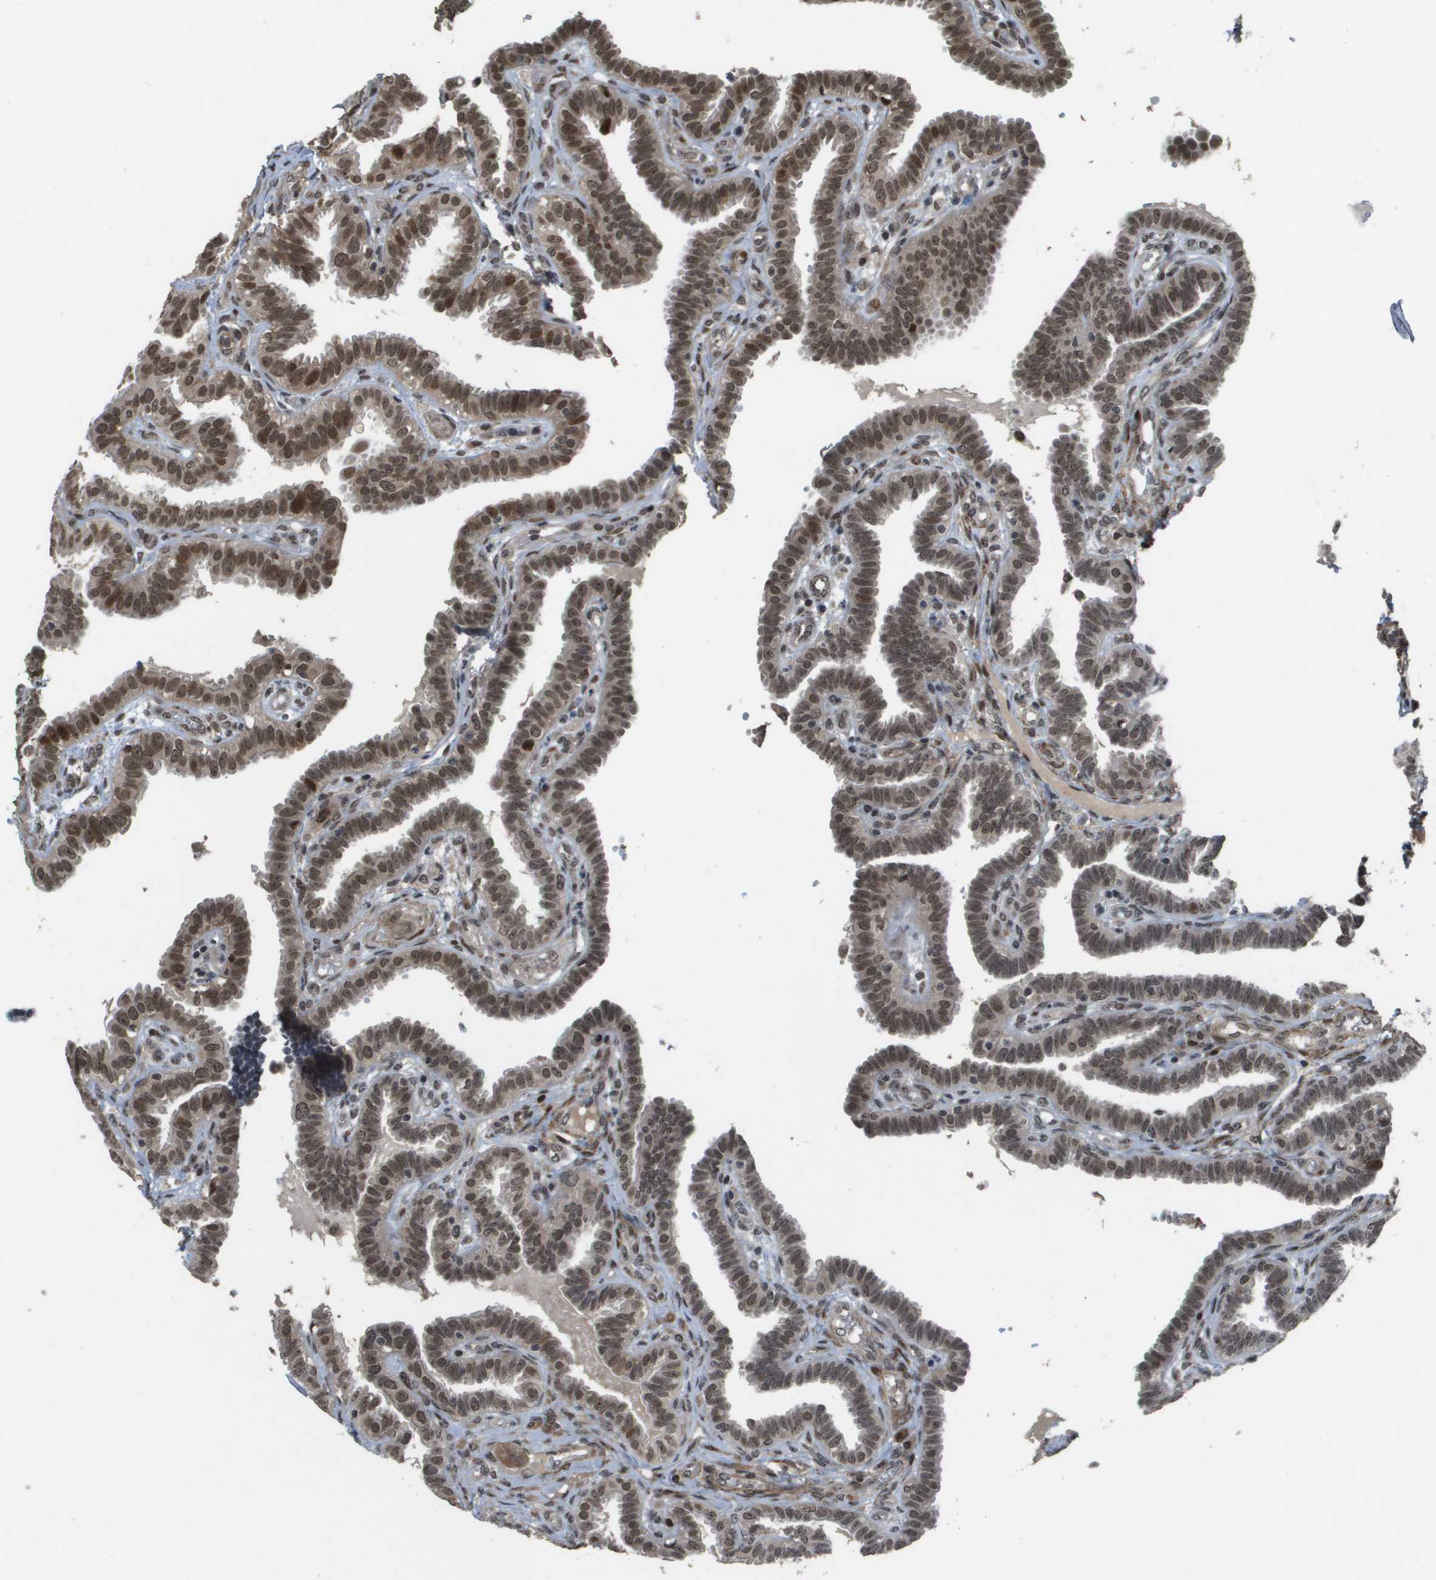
{"staining": {"intensity": "moderate", "quantity": ">75%", "location": "nuclear"}, "tissue": "fallopian tube", "cell_type": "Glandular cells", "image_type": "normal", "snomed": [{"axis": "morphology", "description": "Normal tissue, NOS"}, {"axis": "topography", "description": "Fallopian tube"}, {"axis": "topography", "description": "Placenta"}], "caption": "Human fallopian tube stained for a protein (brown) reveals moderate nuclear positive expression in approximately >75% of glandular cells.", "gene": "KAT5", "patient": {"sex": "female", "age": 34}}